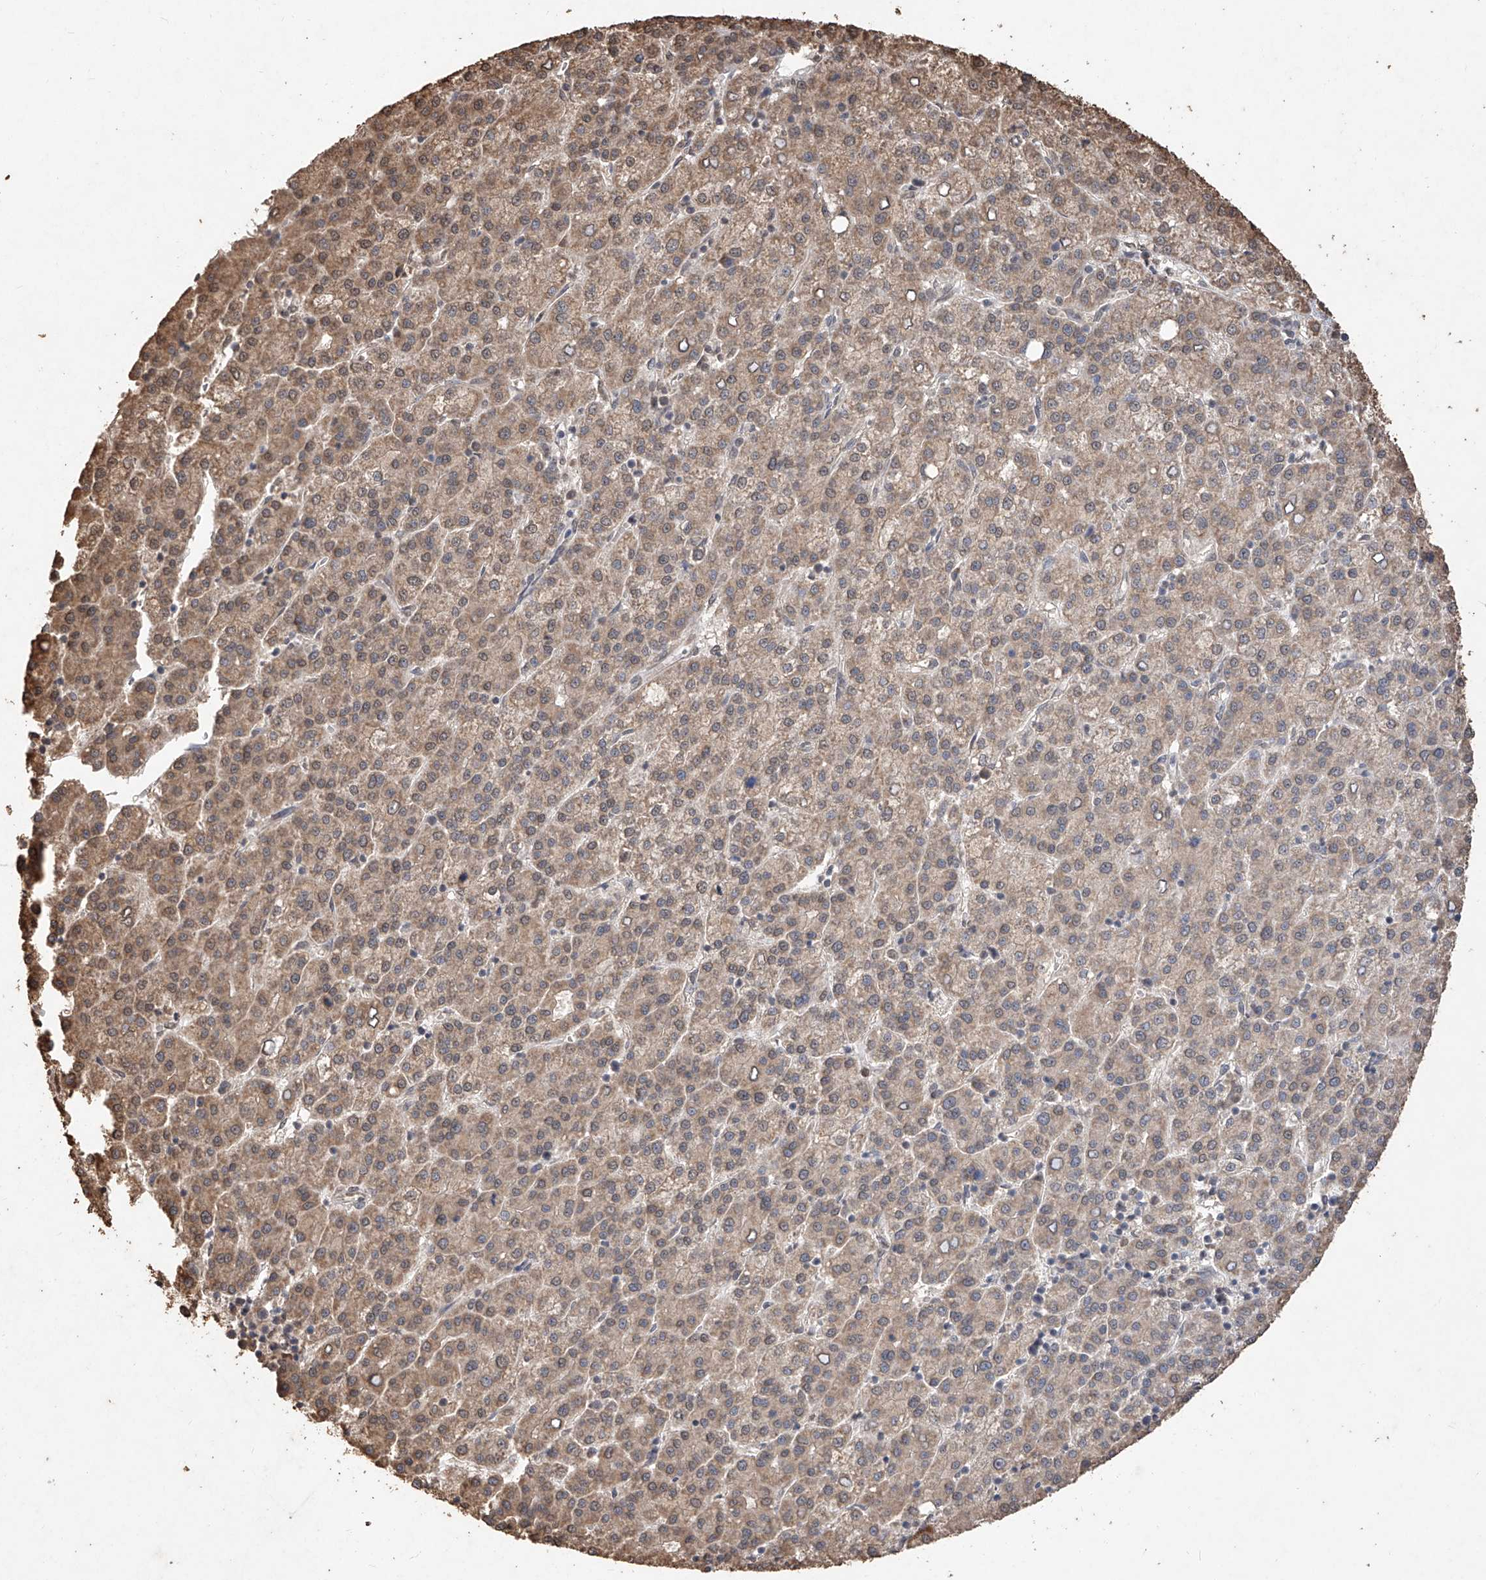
{"staining": {"intensity": "moderate", "quantity": ">75%", "location": "cytoplasmic/membranous"}, "tissue": "liver cancer", "cell_type": "Tumor cells", "image_type": "cancer", "snomed": [{"axis": "morphology", "description": "Carcinoma, Hepatocellular, NOS"}, {"axis": "topography", "description": "Liver"}], "caption": "The photomicrograph displays a brown stain indicating the presence of a protein in the cytoplasmic/membranous of tumor cells in liver cancer.", "gene": "ELOVL1", "patient": {"sex": "female", "age": 58}}